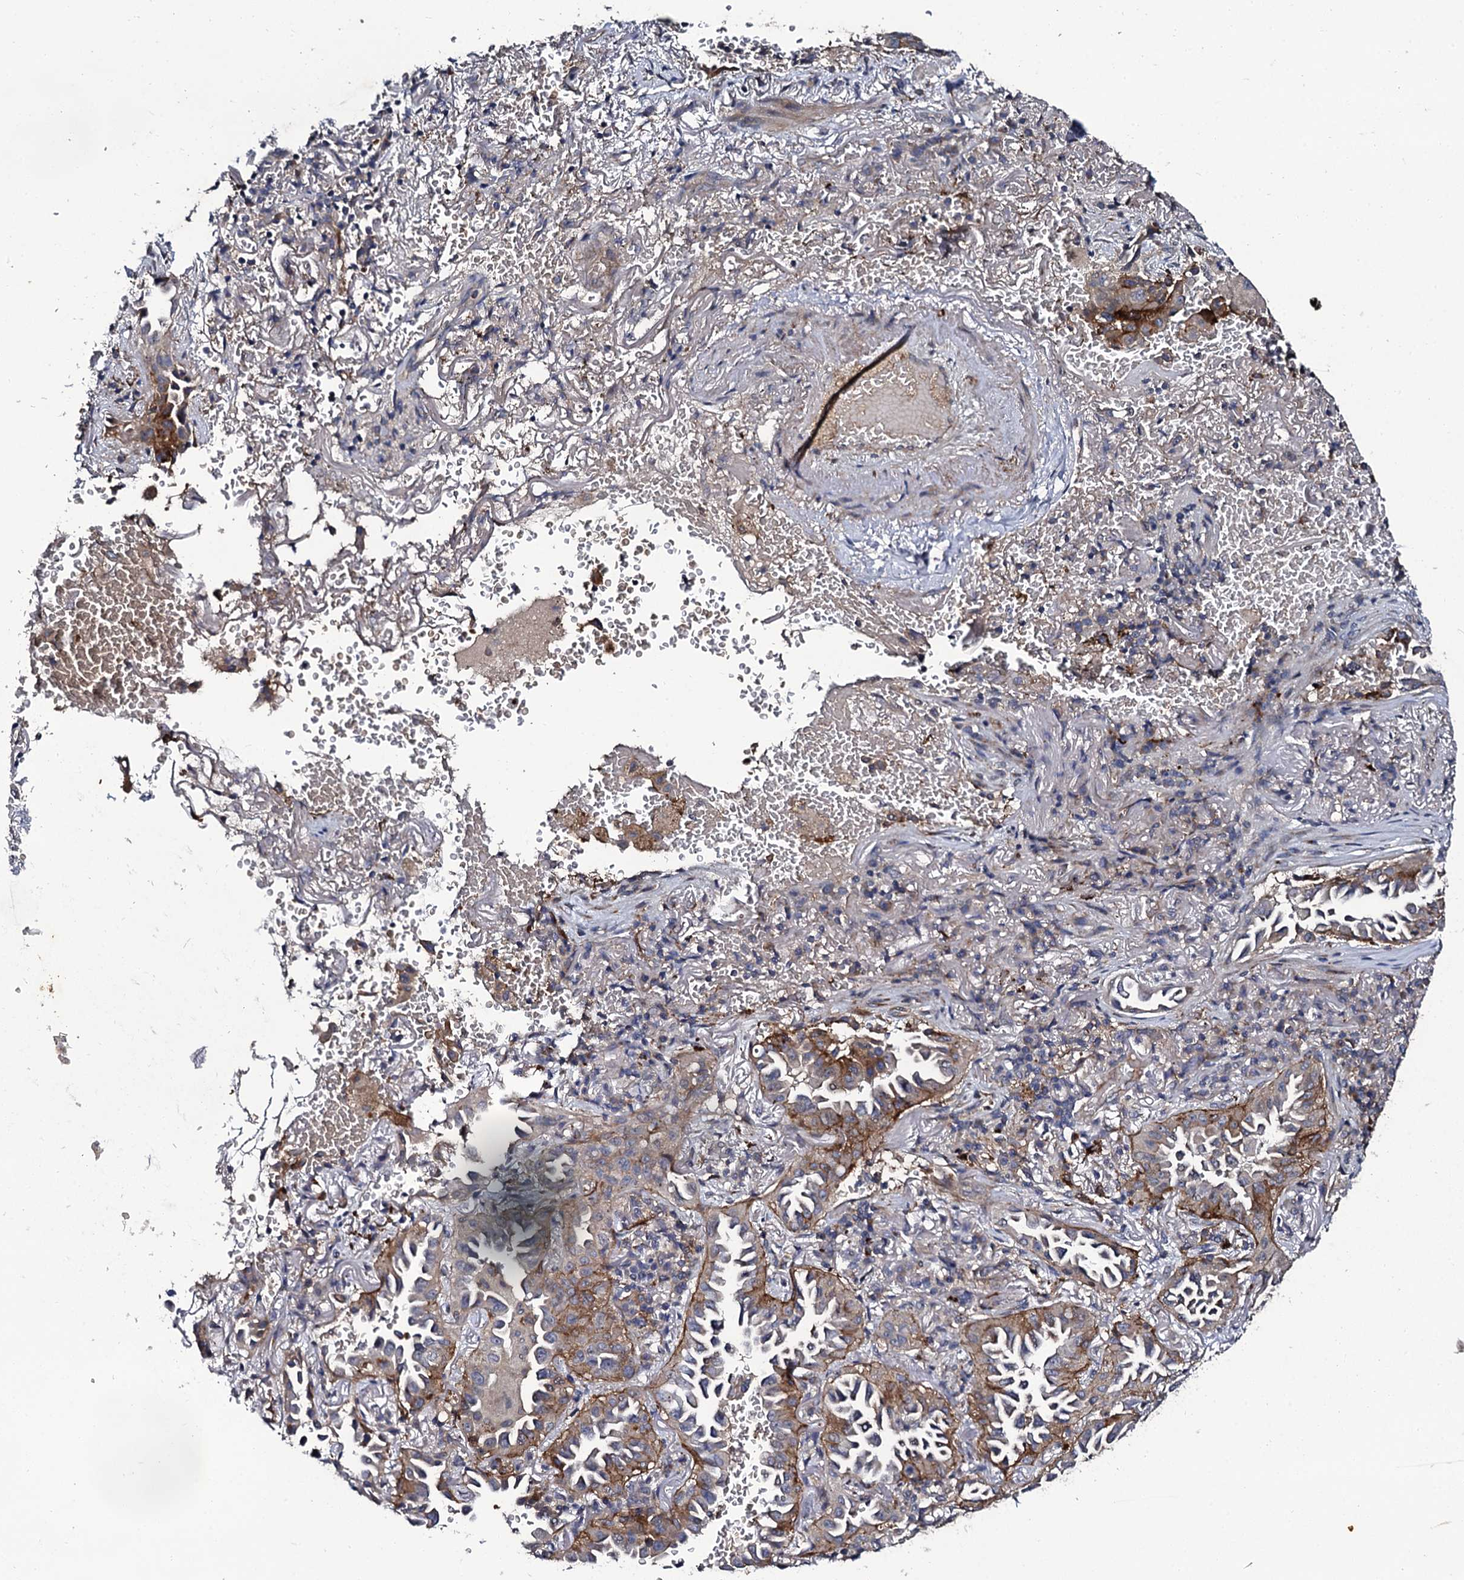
{"staining": {"intensity": "moderate", "quantity": "<25%", "location": "cytoplasmic/membranous"}, "tissue": "lung cancer", "cell_type": "Tumor cells", "image_type": "cancer", "snomed": [{"axis": "morphology", "description": "Adenocarcinoma, NOS"}, {"axis": "topography", "description": "Lung"}], "caption": "This is a micrograph of immunohistochemistry (IHC) staining of adenocarcinoma (lung), which shows moderate positivity in the cytoplasmic/membranous of tumor cells.", "gene": "LRRC28", "patient": {"sex": "female", "age": 69}}